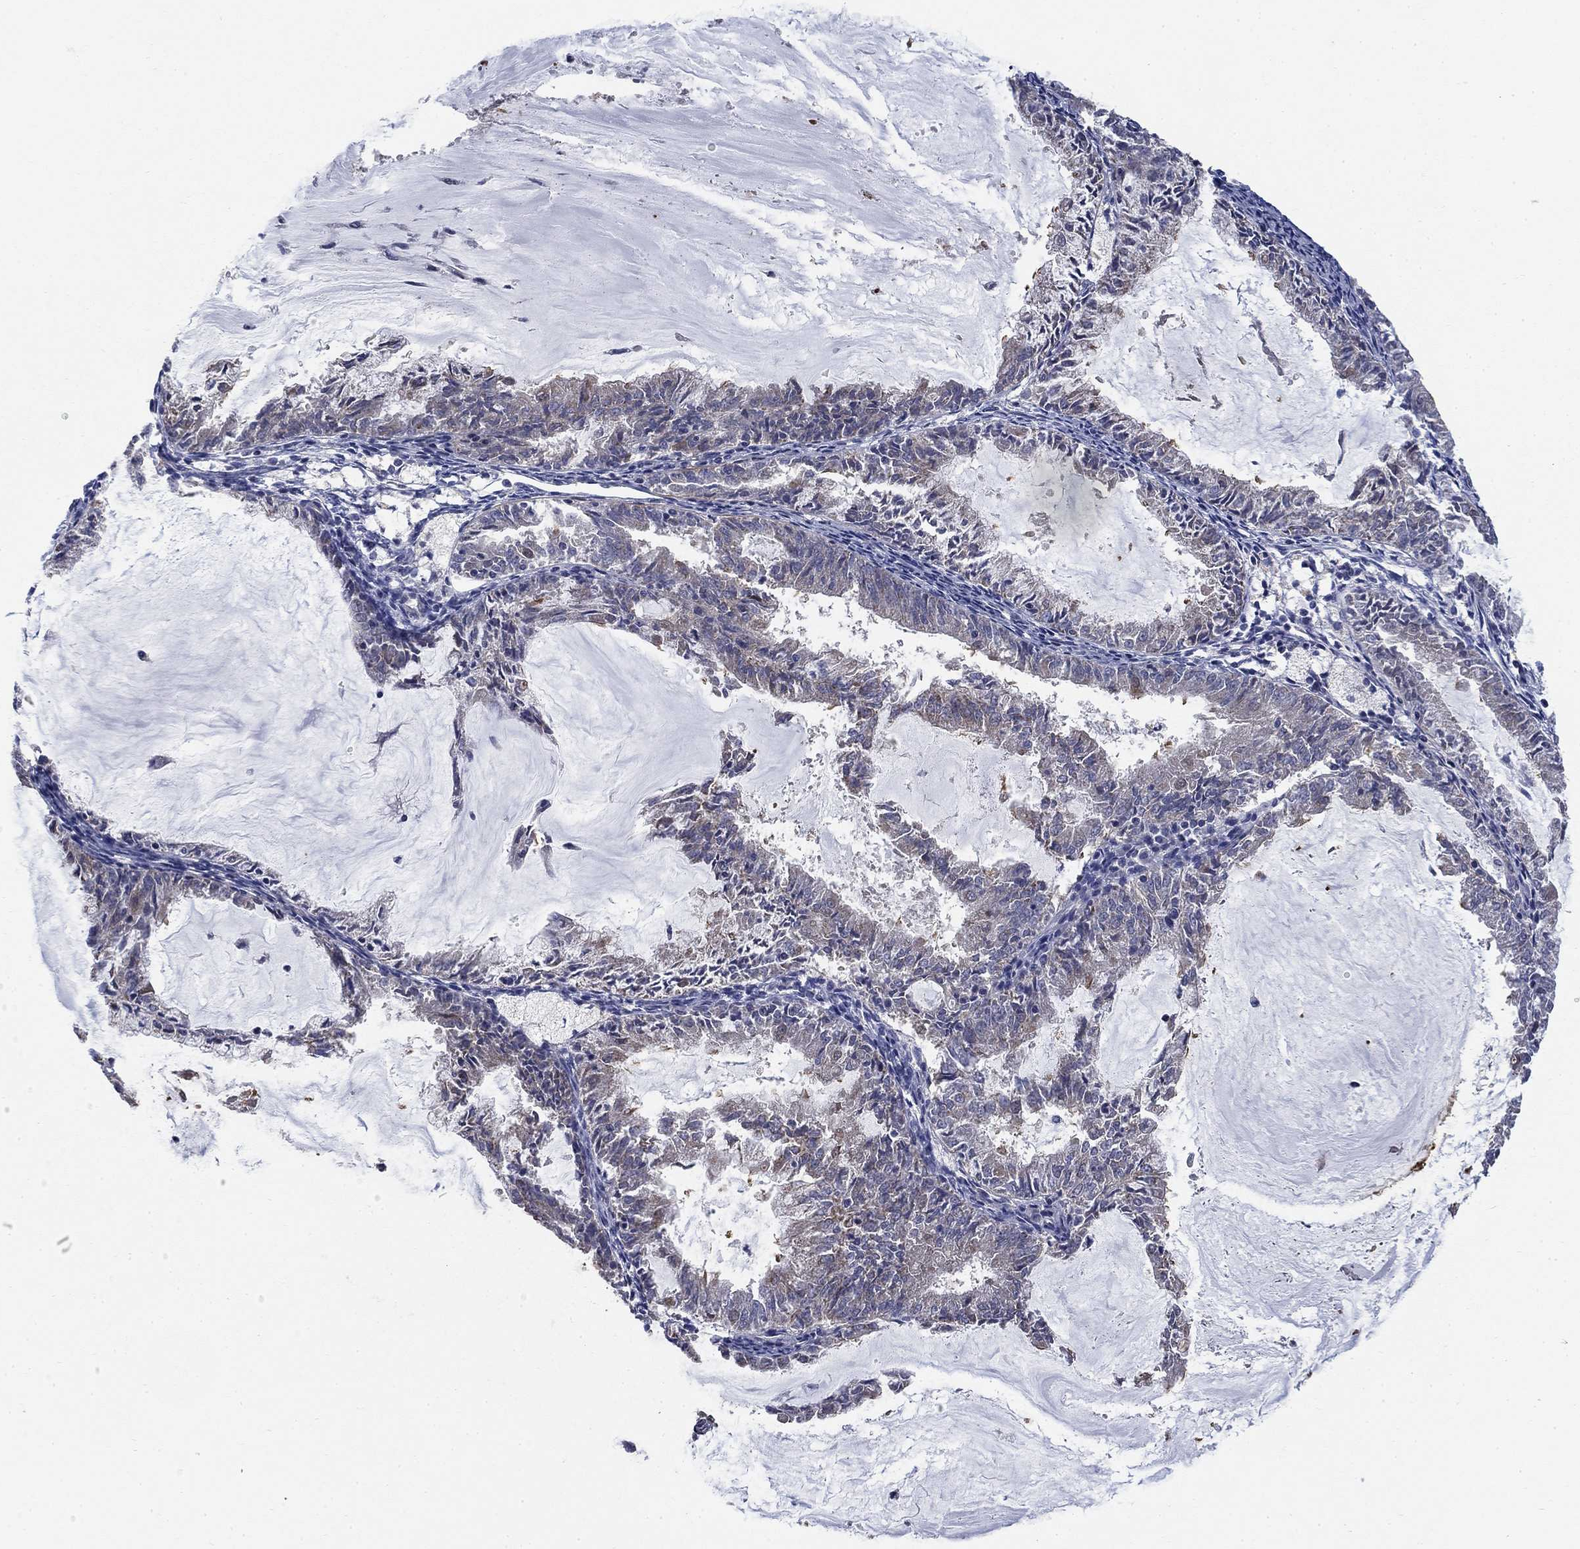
{"staining": {"intensity": "weak", "quantity": "<25%", "location": "cytoplasmic/membranous"}, "tissue": "endometrial cancer", "cell_type": "Tumor cells", "image_type": "cancer", "snomed": [{"axis": "morphology", "description": "Adenocarcinoma, NOS"}, {"axis": "topography", "description": "Endometrium"}], "caption": "Adenocarcinoma (endometrial) was stained to show a protein in brown. There is no significant positivity in tumor cells. Brightfield microscopy of immunohistochemistry (IHC) stained with DAB (3,3'-diaminobenzidine) (brown) and hematoxylin (blue), captured at high magnification.", "gene": "NME7", "patient": {"sex": "female", "age": 57}}